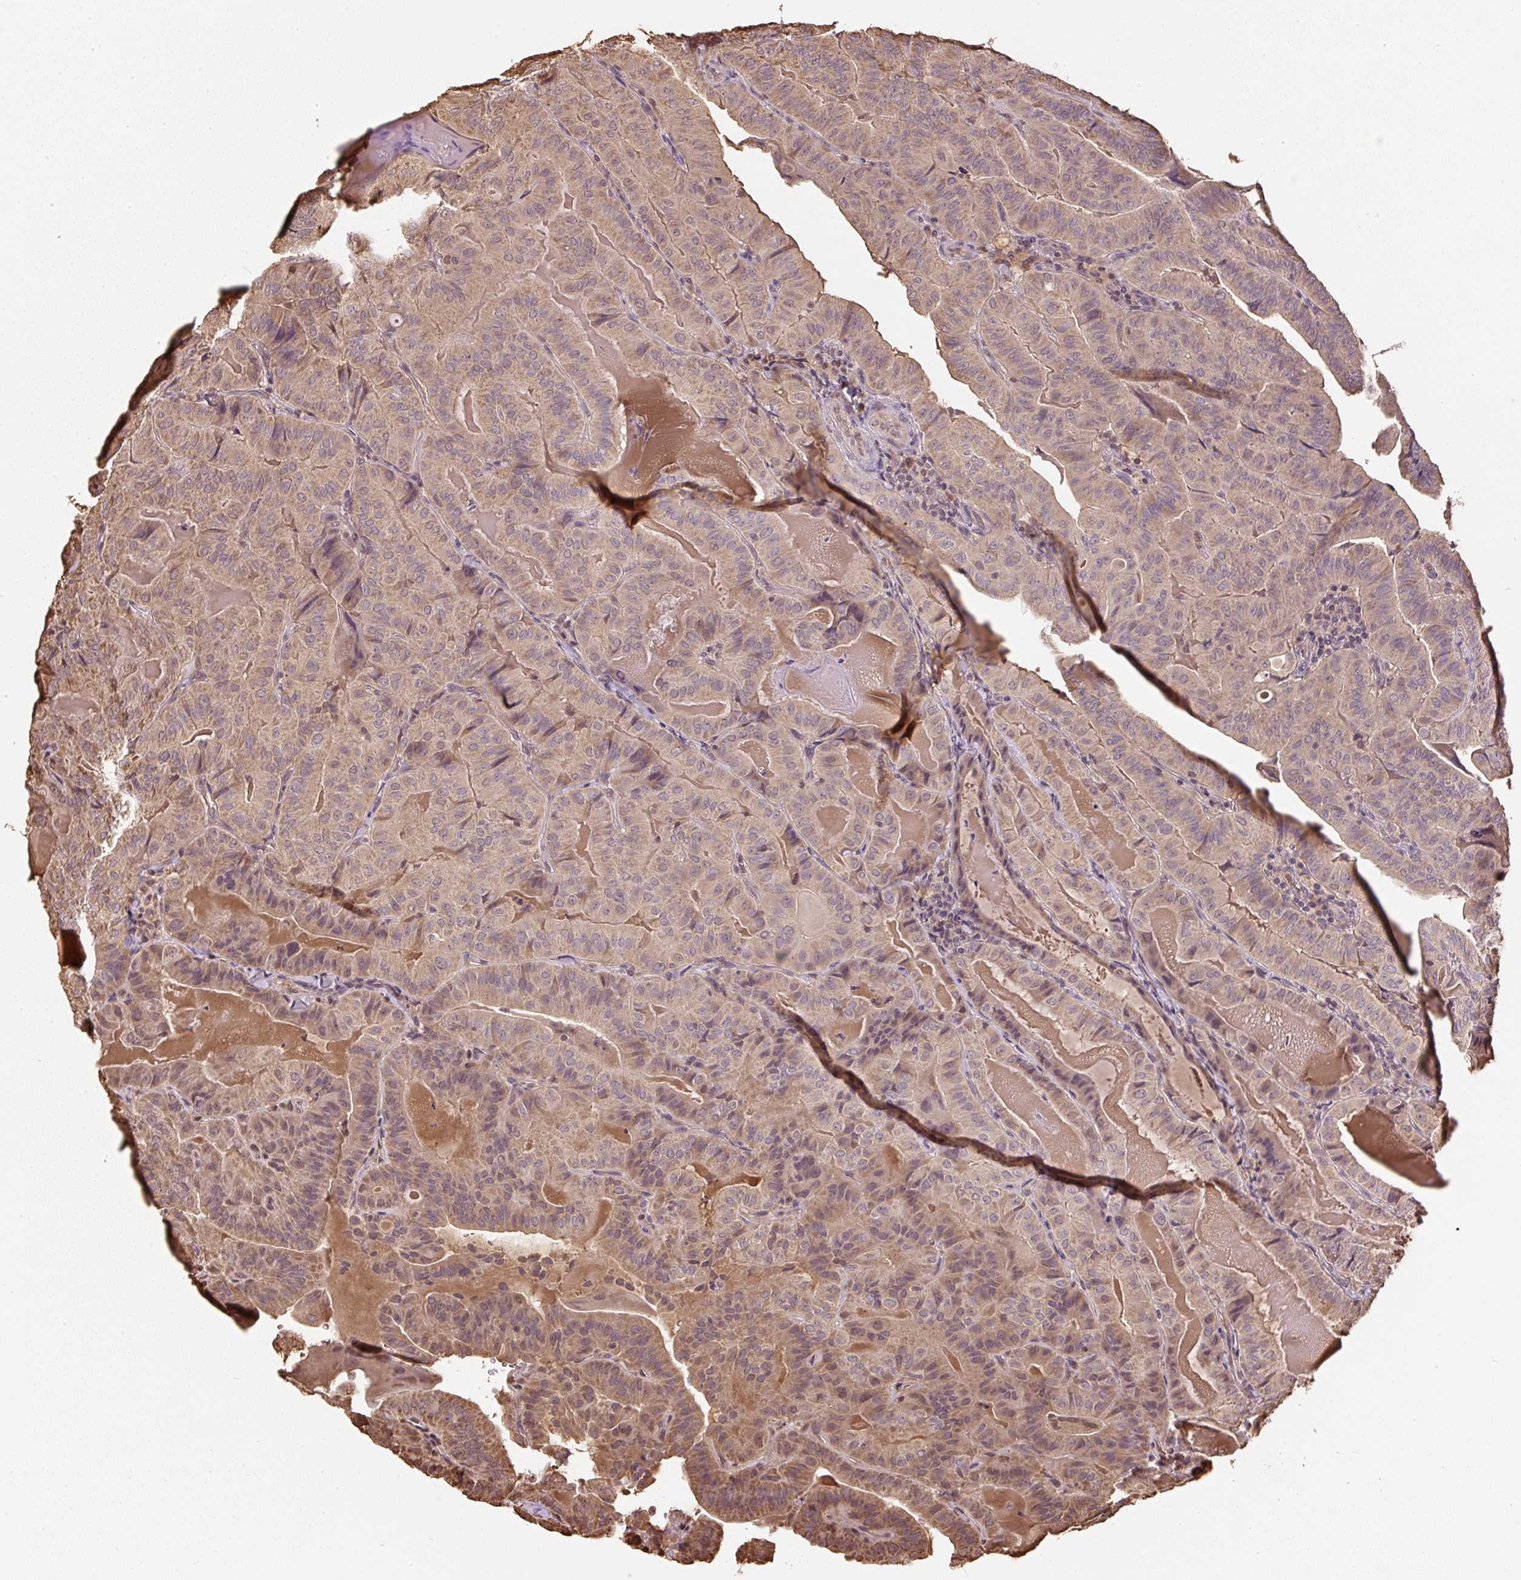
{"staining": {"intensity": "moderate", "quantity": ">75%", "location": "cytoplasmic/membranous,nuclear"}, "tissue": "thyroid cancer", "cell_type": "Tumor cells", "image_type": "cancer", "snomed": [{"axis": "morphology", "description": "Papillary adenocarcinoma, NOS"}, {"axis": "topography", "description": "Thyroid gland"}], "caption": "An image showing moderate cytoplasmic/membranous and nuclear staining in about >75% of tumor cells in thyroid cancer, as visualized by brown immunohistochemical staining.", "gene": "TMEM170B", "patient": {"sex": "female", "age": 68}}